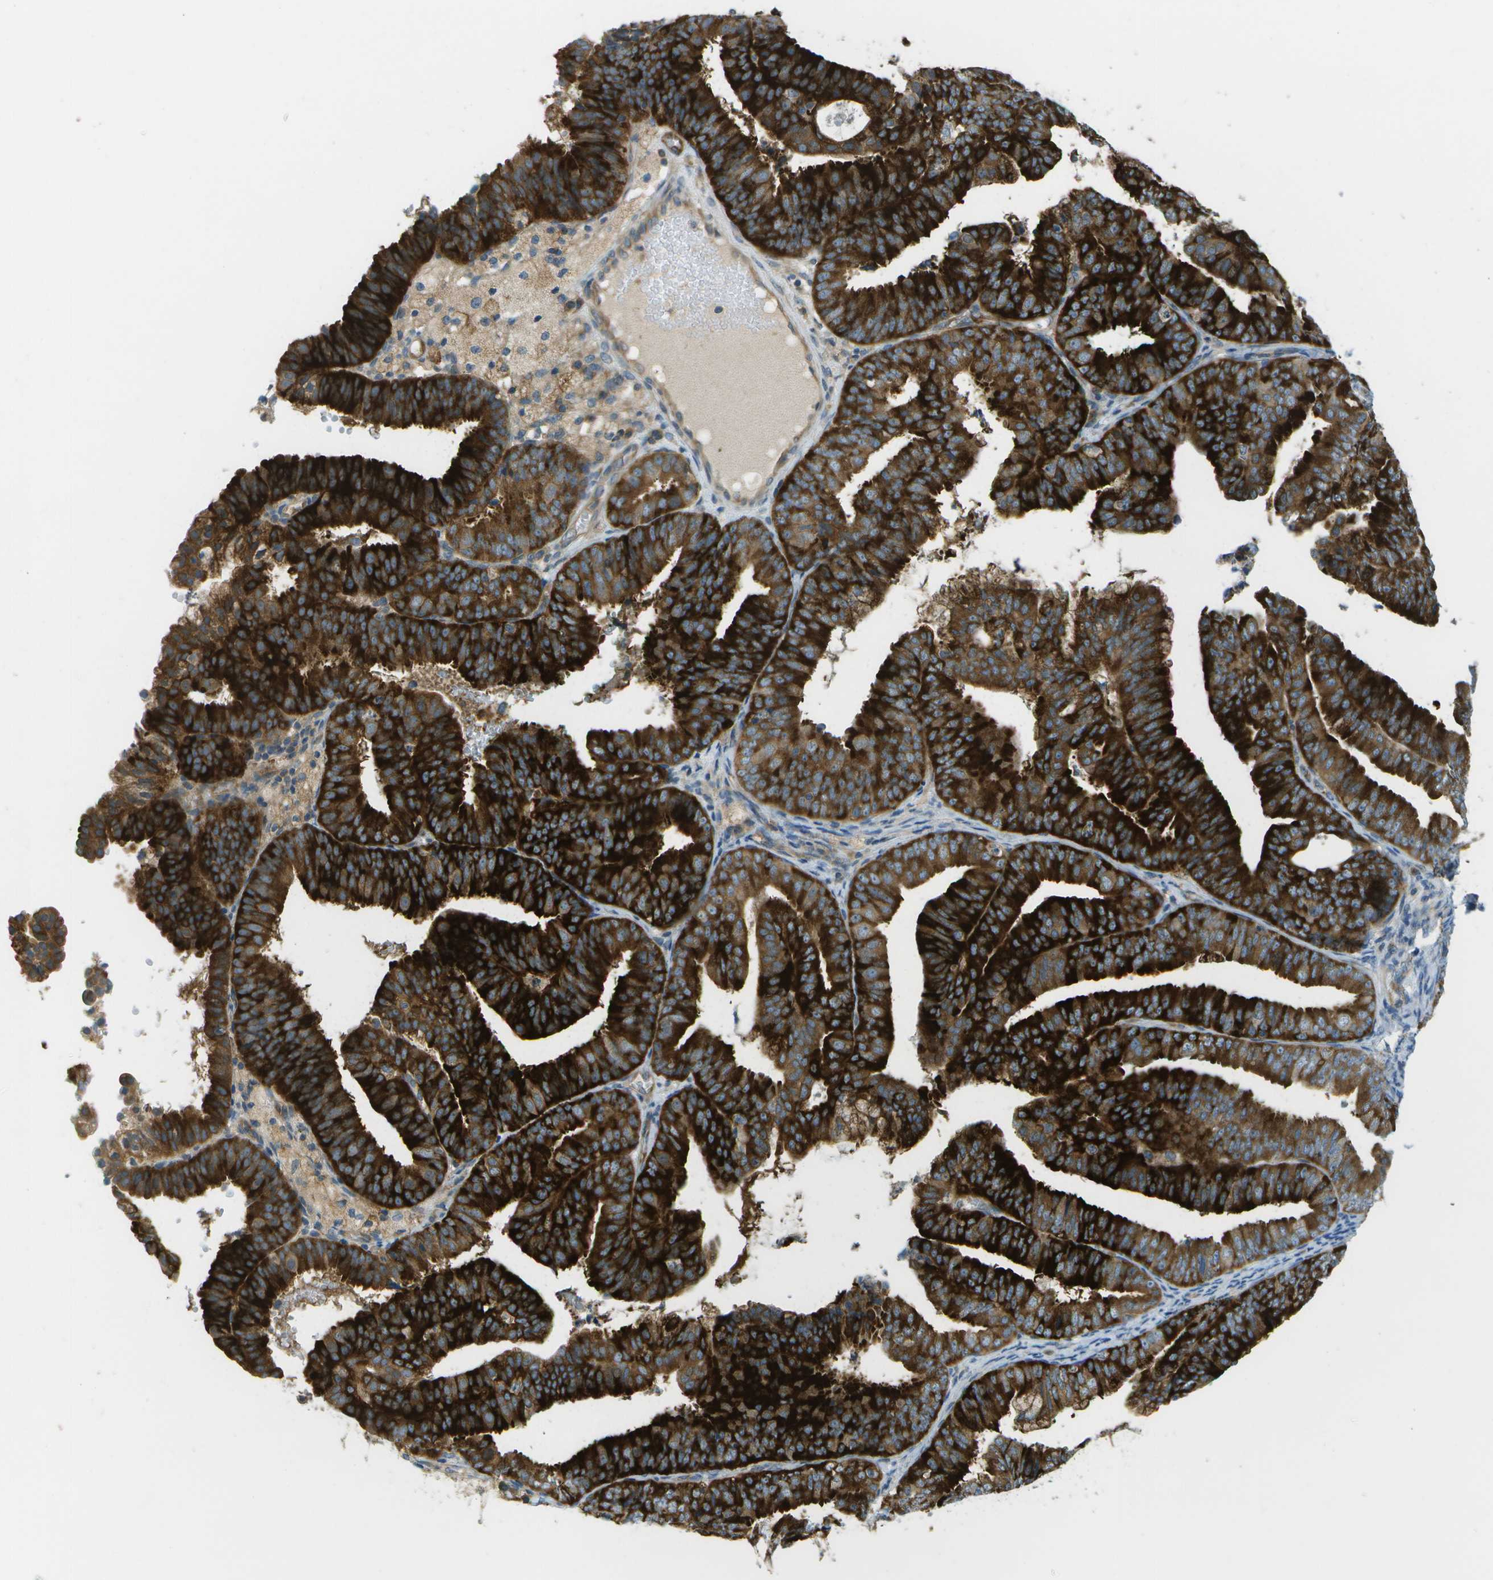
{"staining": {"intensity": "strong", "quantity": ">75%", "location": "cytoplasmic/membranous"}, "tissue": "endometrial cancer", "cell_type": "Tumor cells", "image_type": "cancer", "snomed": [{"axis": "morphology", "description": "Adenocarcinoma, NOS"}, {"axis": "topography", "description": "Endometrium"}], "caption": "Adenocarcinoma (endometrial) tissue displays strong cytoplasmic/membranous positivity in approximately >75% of tumor cells, visualized by immunohistochemistry.", "gene": "WNK2", "patient": {"sex": "female", "age": 63}}